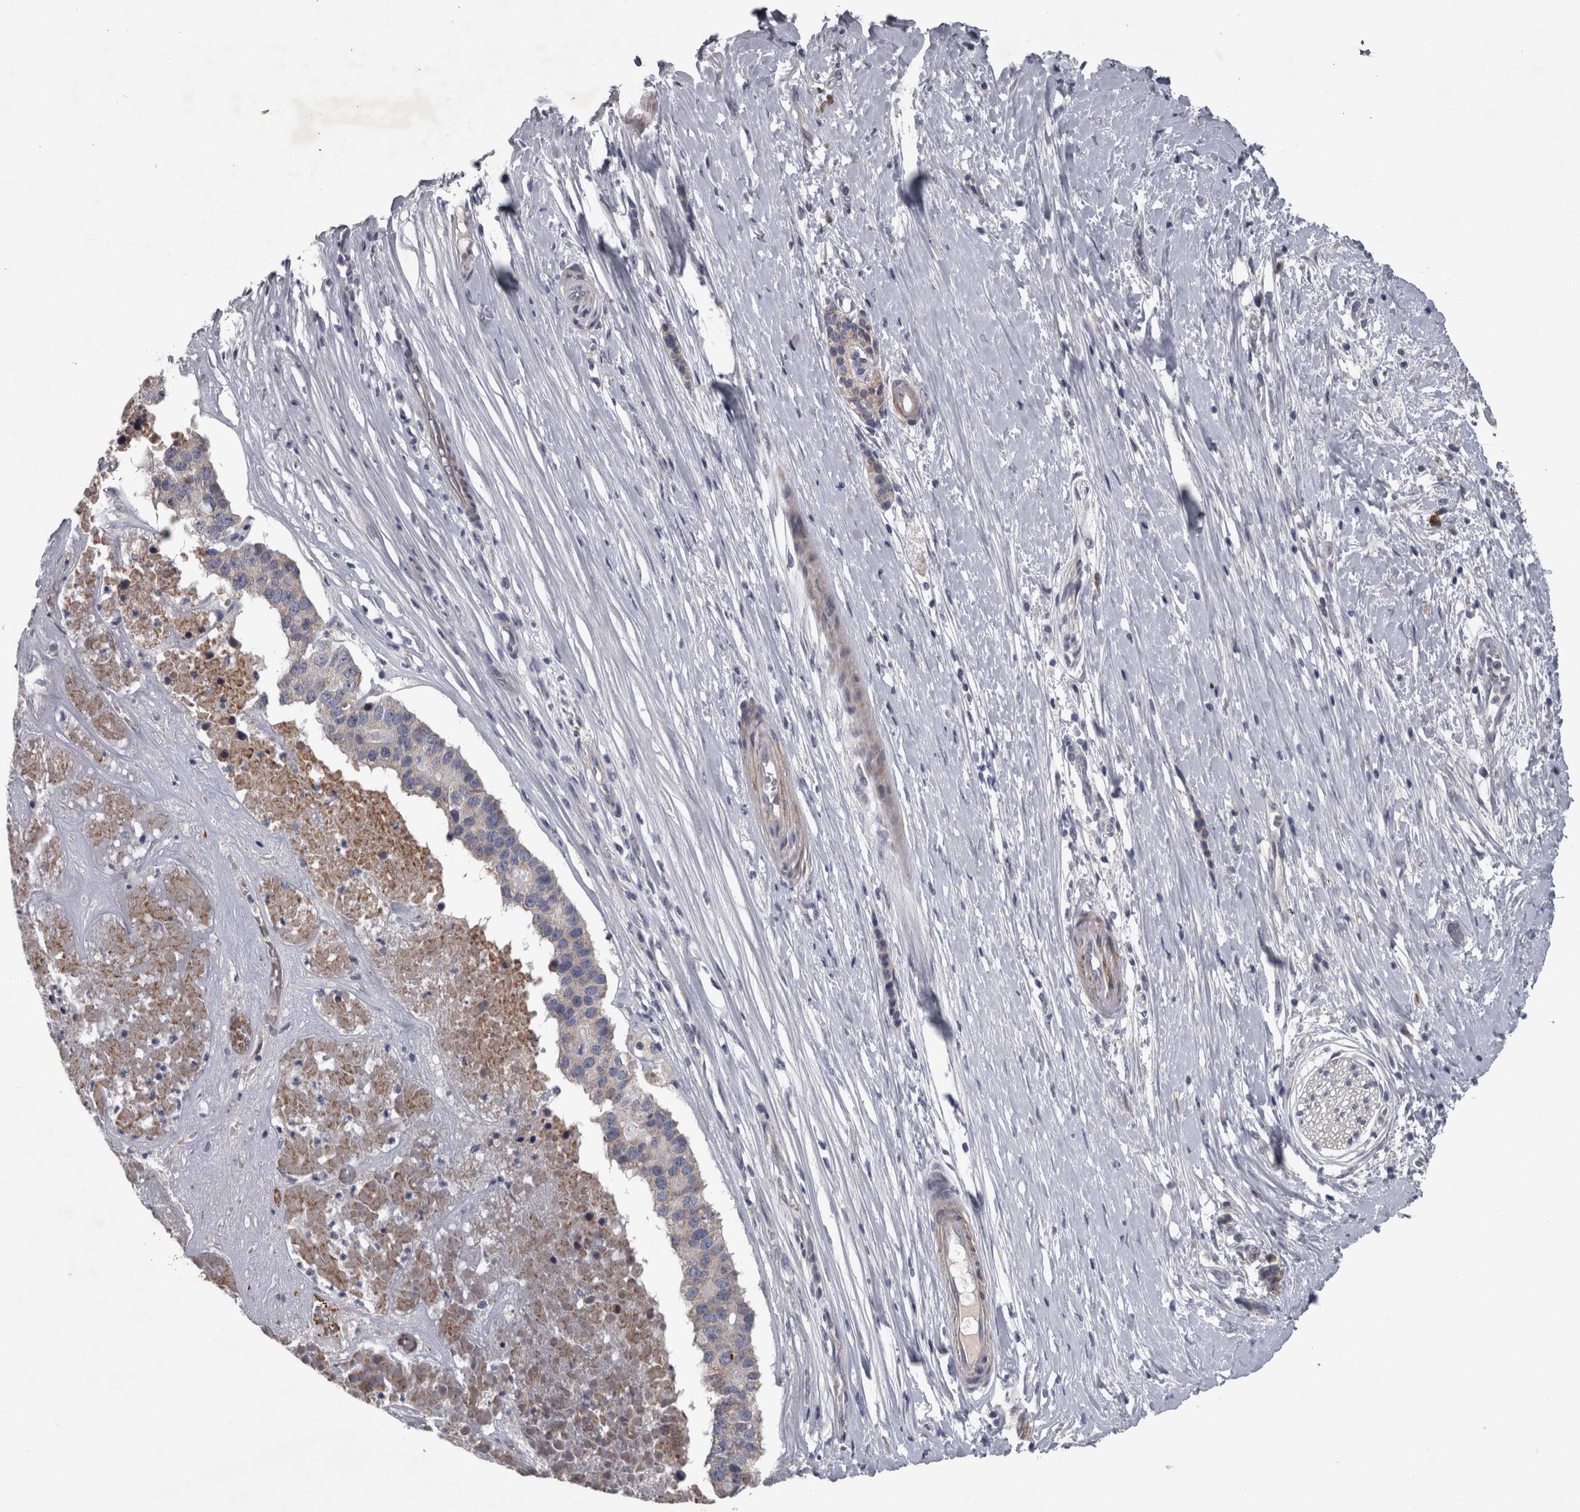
{"staining": {"intensity": "weak", "quantity": "25%-75%", "location": "cytoplasmic/membranous"}, "tissue": "pancreatic cancer", "cell_type": "Tumor cells", "image_type": "cancer", "snomed": [{"axis": "morphology", "description": "Adenocarcinoma, NOS"}, {"axis": "topography", "description": "Pancreas"}], "caption": "Pancreatic cancer (adenocarcinoma) stained for a protein (brown) demonstrates weak cytoplasmic/membranous positive expression in about 25%-75% of tumor cells.", "gene": "DBT", "patient": {"sex": "male", "age": 50}}